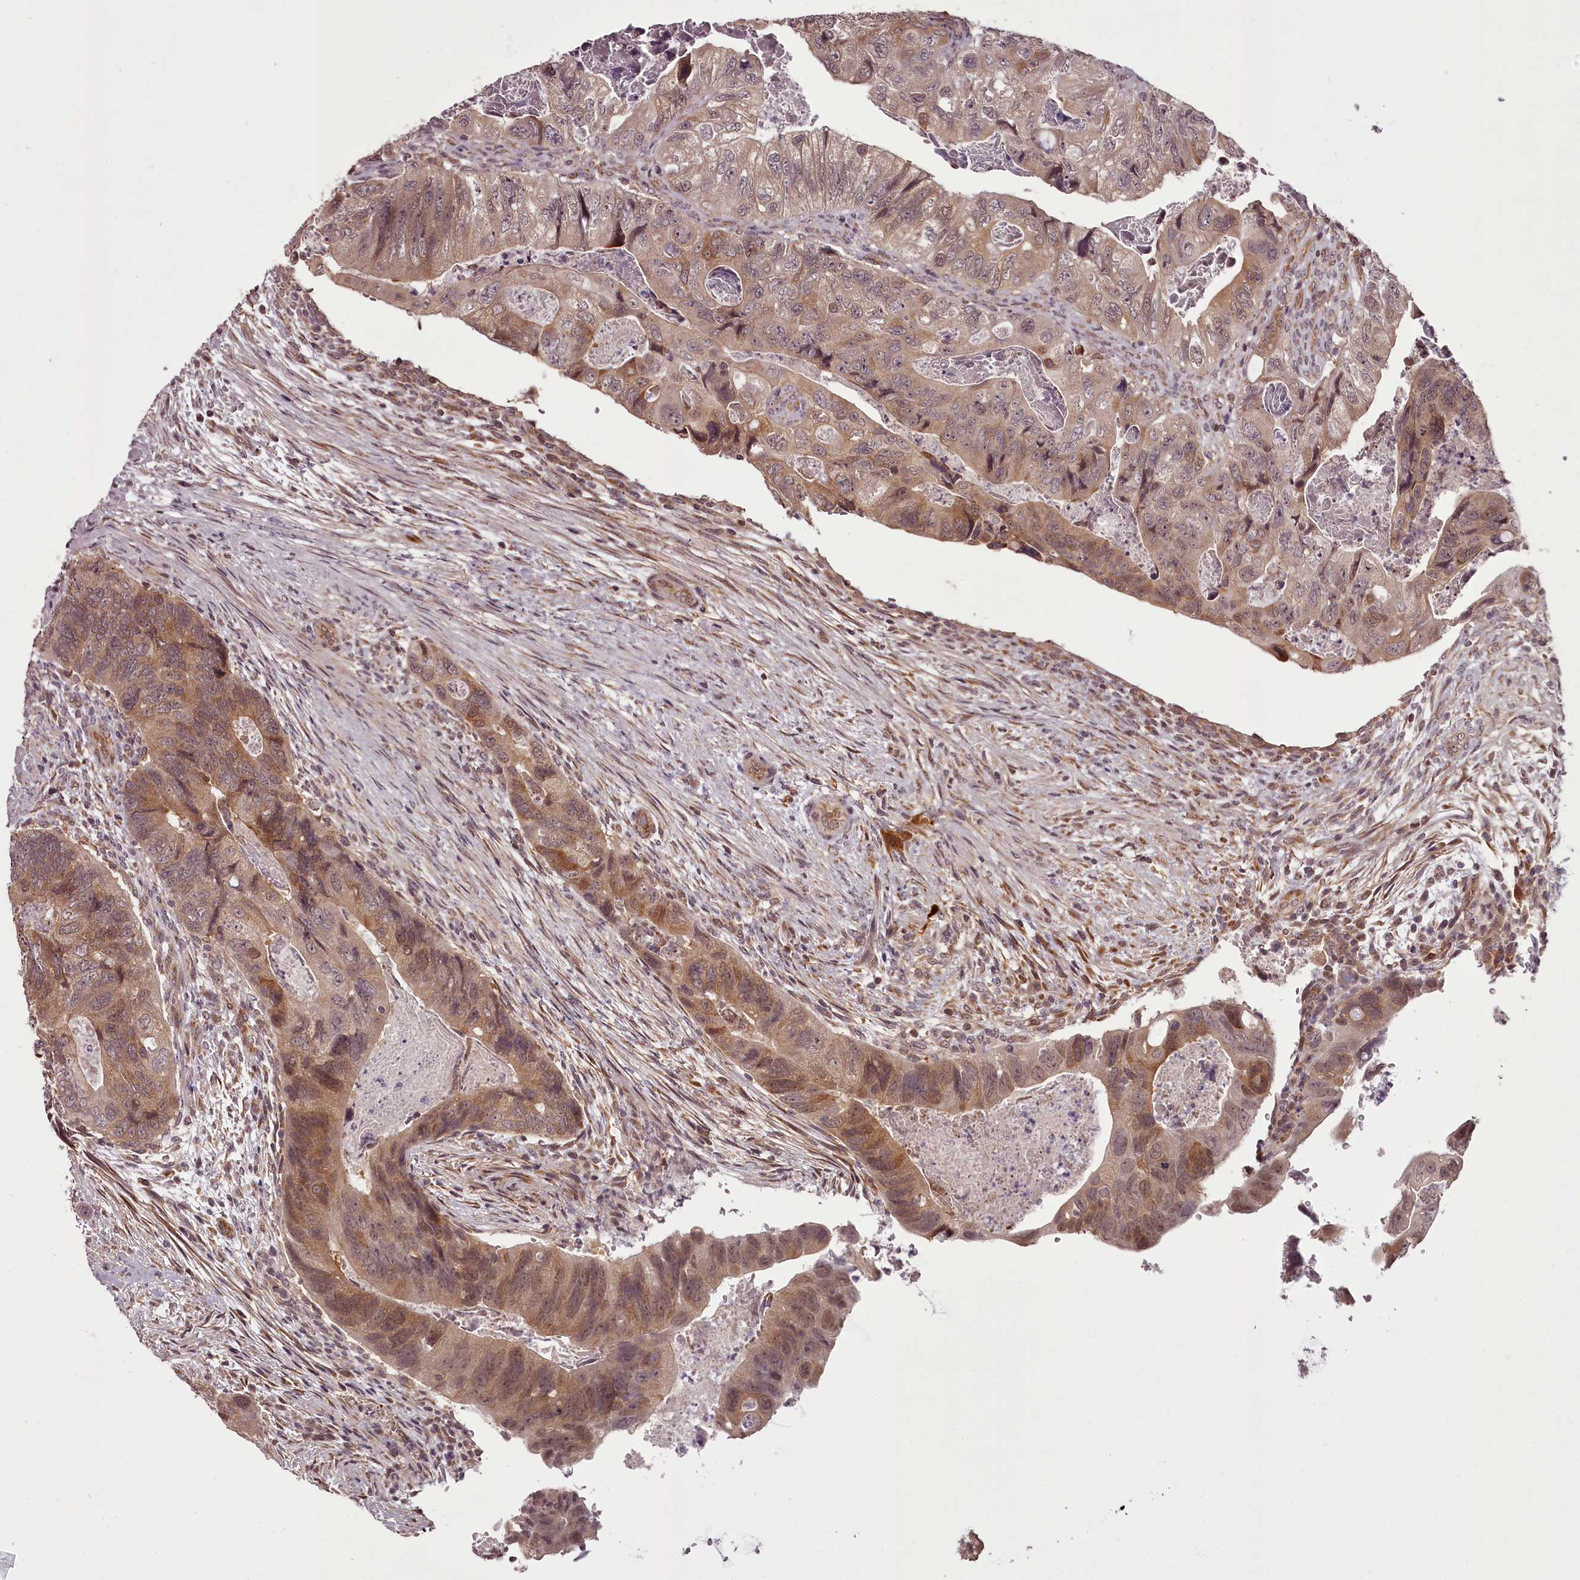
{"staining": {"intensity": "moderate", "quantity": "25%-75%", "location": "cytoplasmic/membranous"}, "tissue": "colorectal cancer", "cell_type": "Tumor cells", "image_type": "cancer", "snomed": [{"axis": "morphology", "description": "Adenocarcinoma, NOS"}, {"axis": "topography", "description": "Rectum"}], "caption": "Adenocarcinoma (colorectal) was stained to show a protein in brown. There is medium levels of moderate cytoplasmic/membranous expression in approximately 25%-75% of tumor cells.", "gene": "CCDC92", "patient": {"sex": "male", "age": 63}}